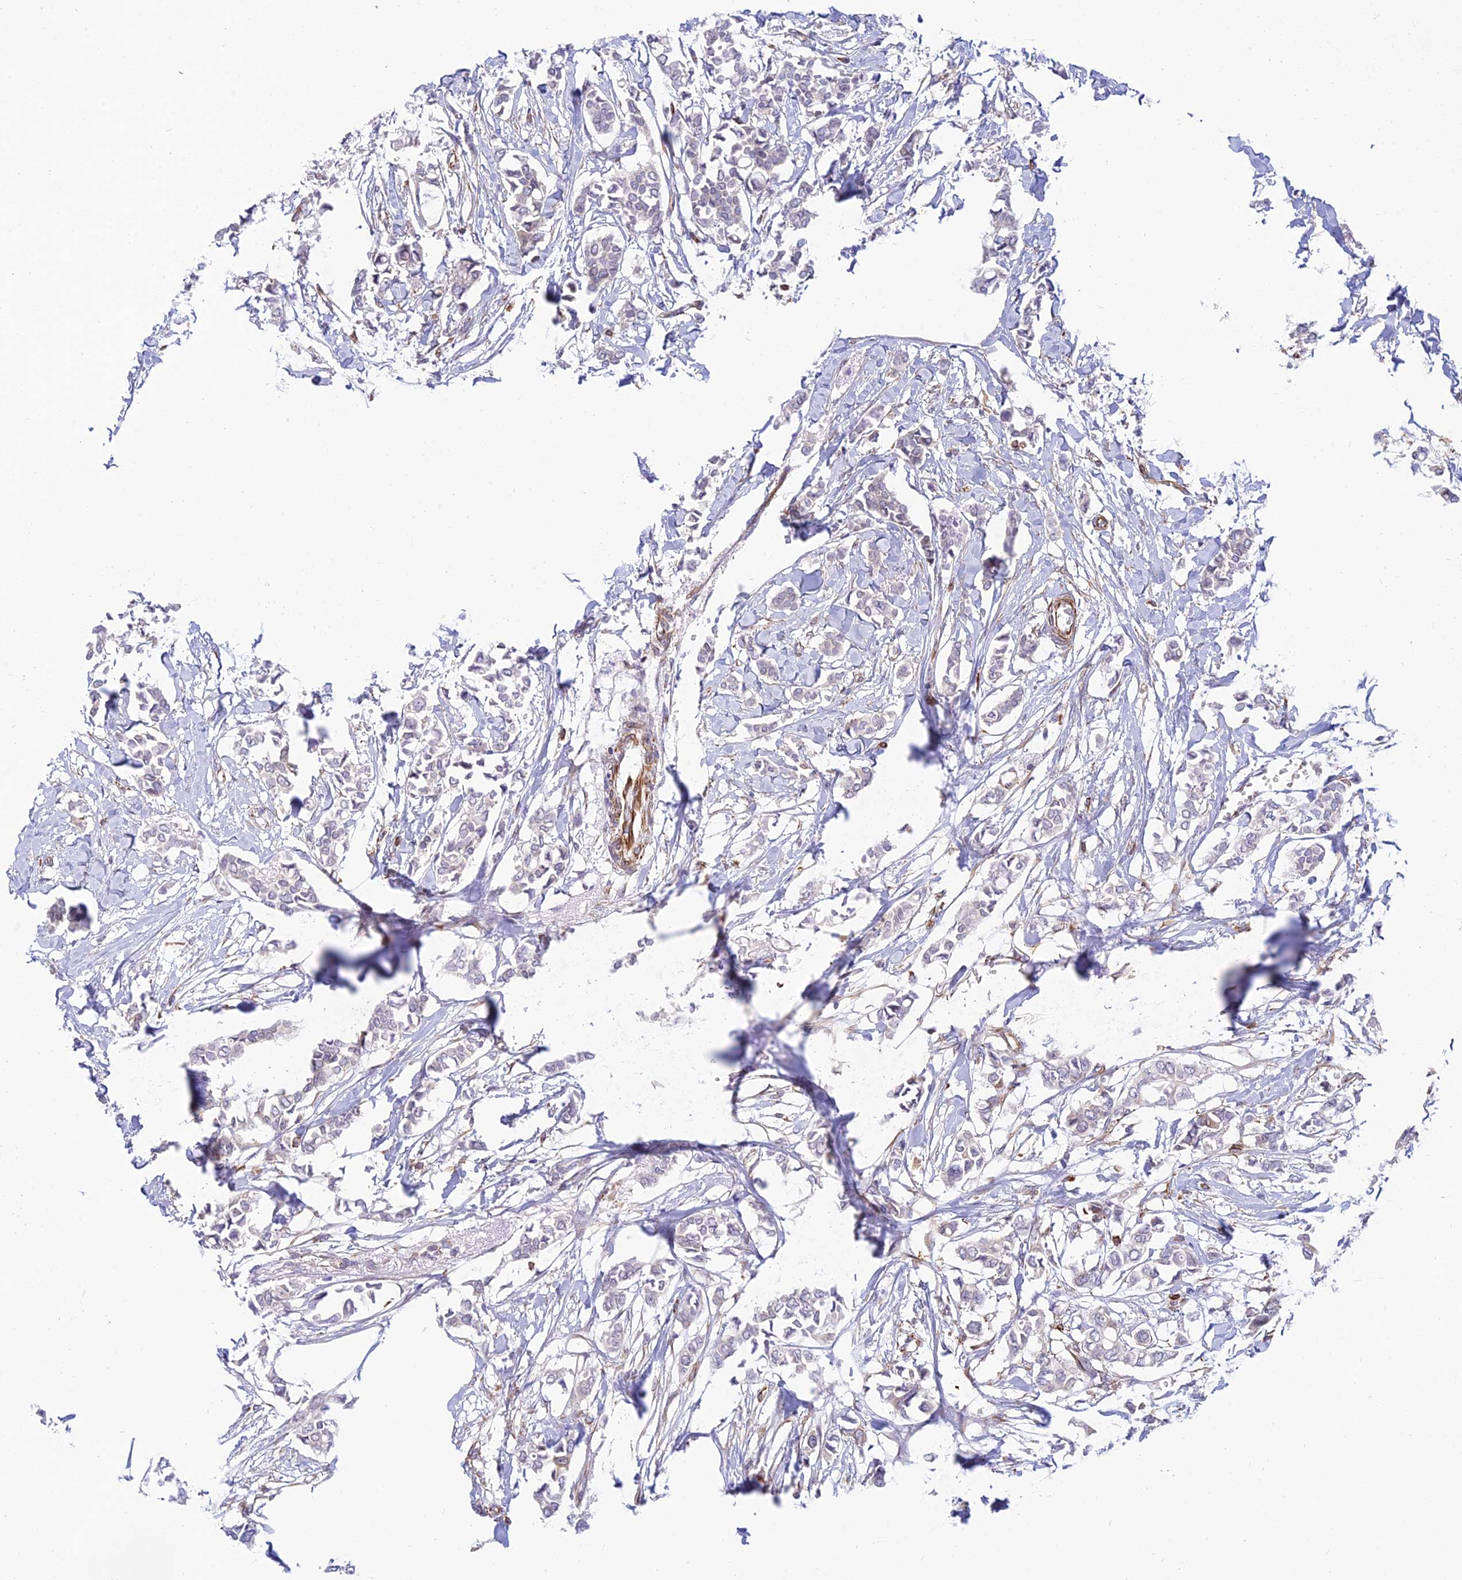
{"staining": {"intensity": "negative", "quantity": "none", "location": "none"}, "tissue": "breast cancer", "cell_type": "Tumor cells", "image_type": "cancer", "snomed": [{"axis": "morphology", "description": "Duct carcinoma"}, {"axis": "topography", "description": "Breast"}], "caption": "Human breast infiltrating ductal carcinoma stained for a protein using IHC reveals no expression in tumor cells.", "gene": "SAPCD2", "patient": {"sex": "female", "age": 41}}